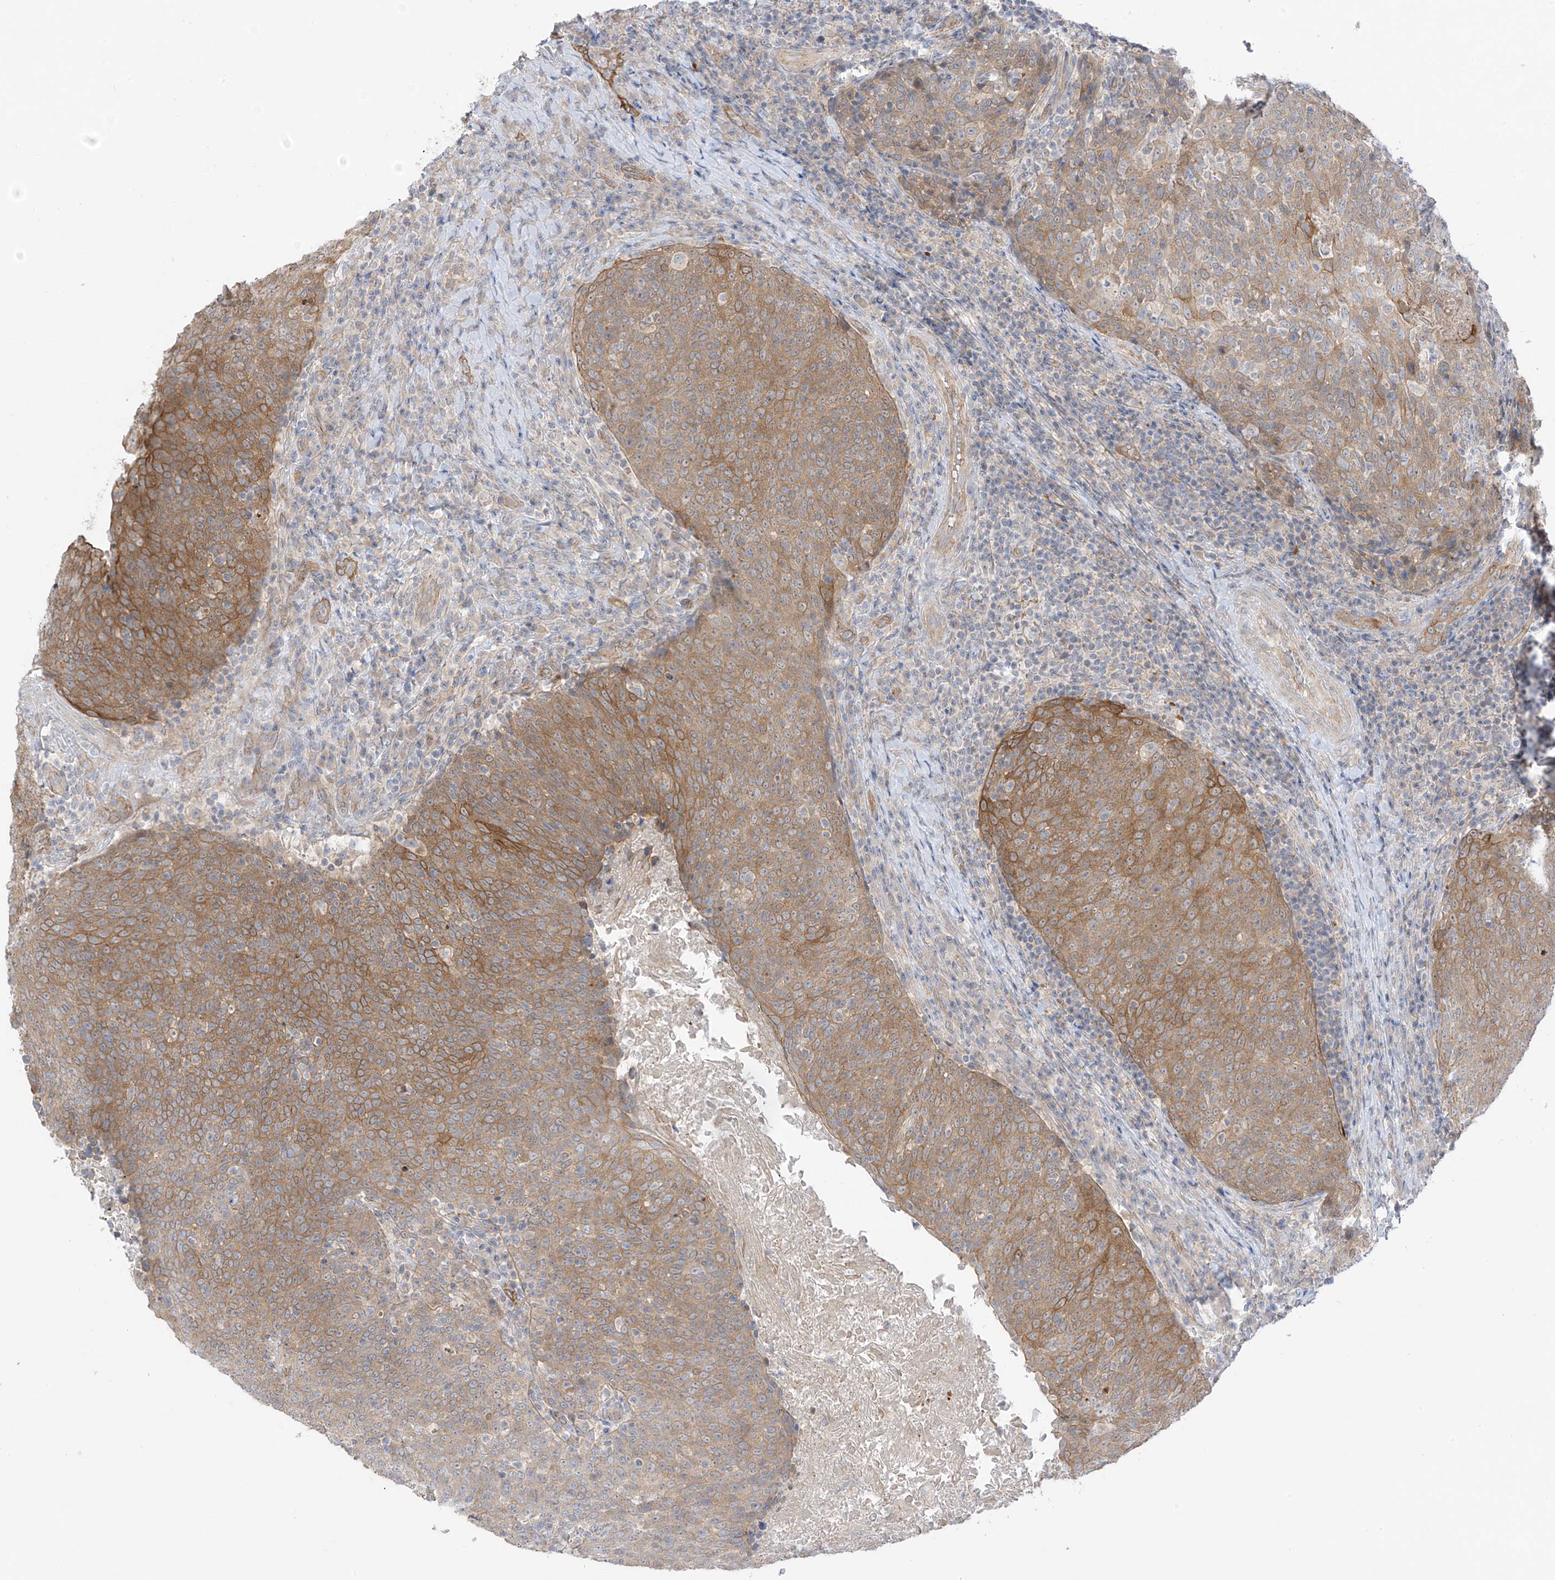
{"staining": {"intensity": "moderate", "quantity": ">75%", "location": "cytoplasmic/membranous"}, "tissue": "head and neck cancer", "cell_type": "Tumor cells", "image_type": "cancer", "snomed": [{"axis": "morphology", "description": "Squamous cell carcinoma, NOS"}, {"axis": "morphology", "description": "Squamous cell carcinoma, metastatic, NOS"}, {"axis": "topography", "description": "Lymph node"}, {"axis": "topography", "description": "Head-Neck"}], "caption": "An immunohistochemistry photomicrograph of tumor tissue is shown. Protein staining in brown highlights moderate cytoplasmic/membranous positivity in metastatic squamous cell carcinoma (head and neck) within tumor cells.", "gene": "EIPR1", "patient": {"sex": "male", "age": 62}}